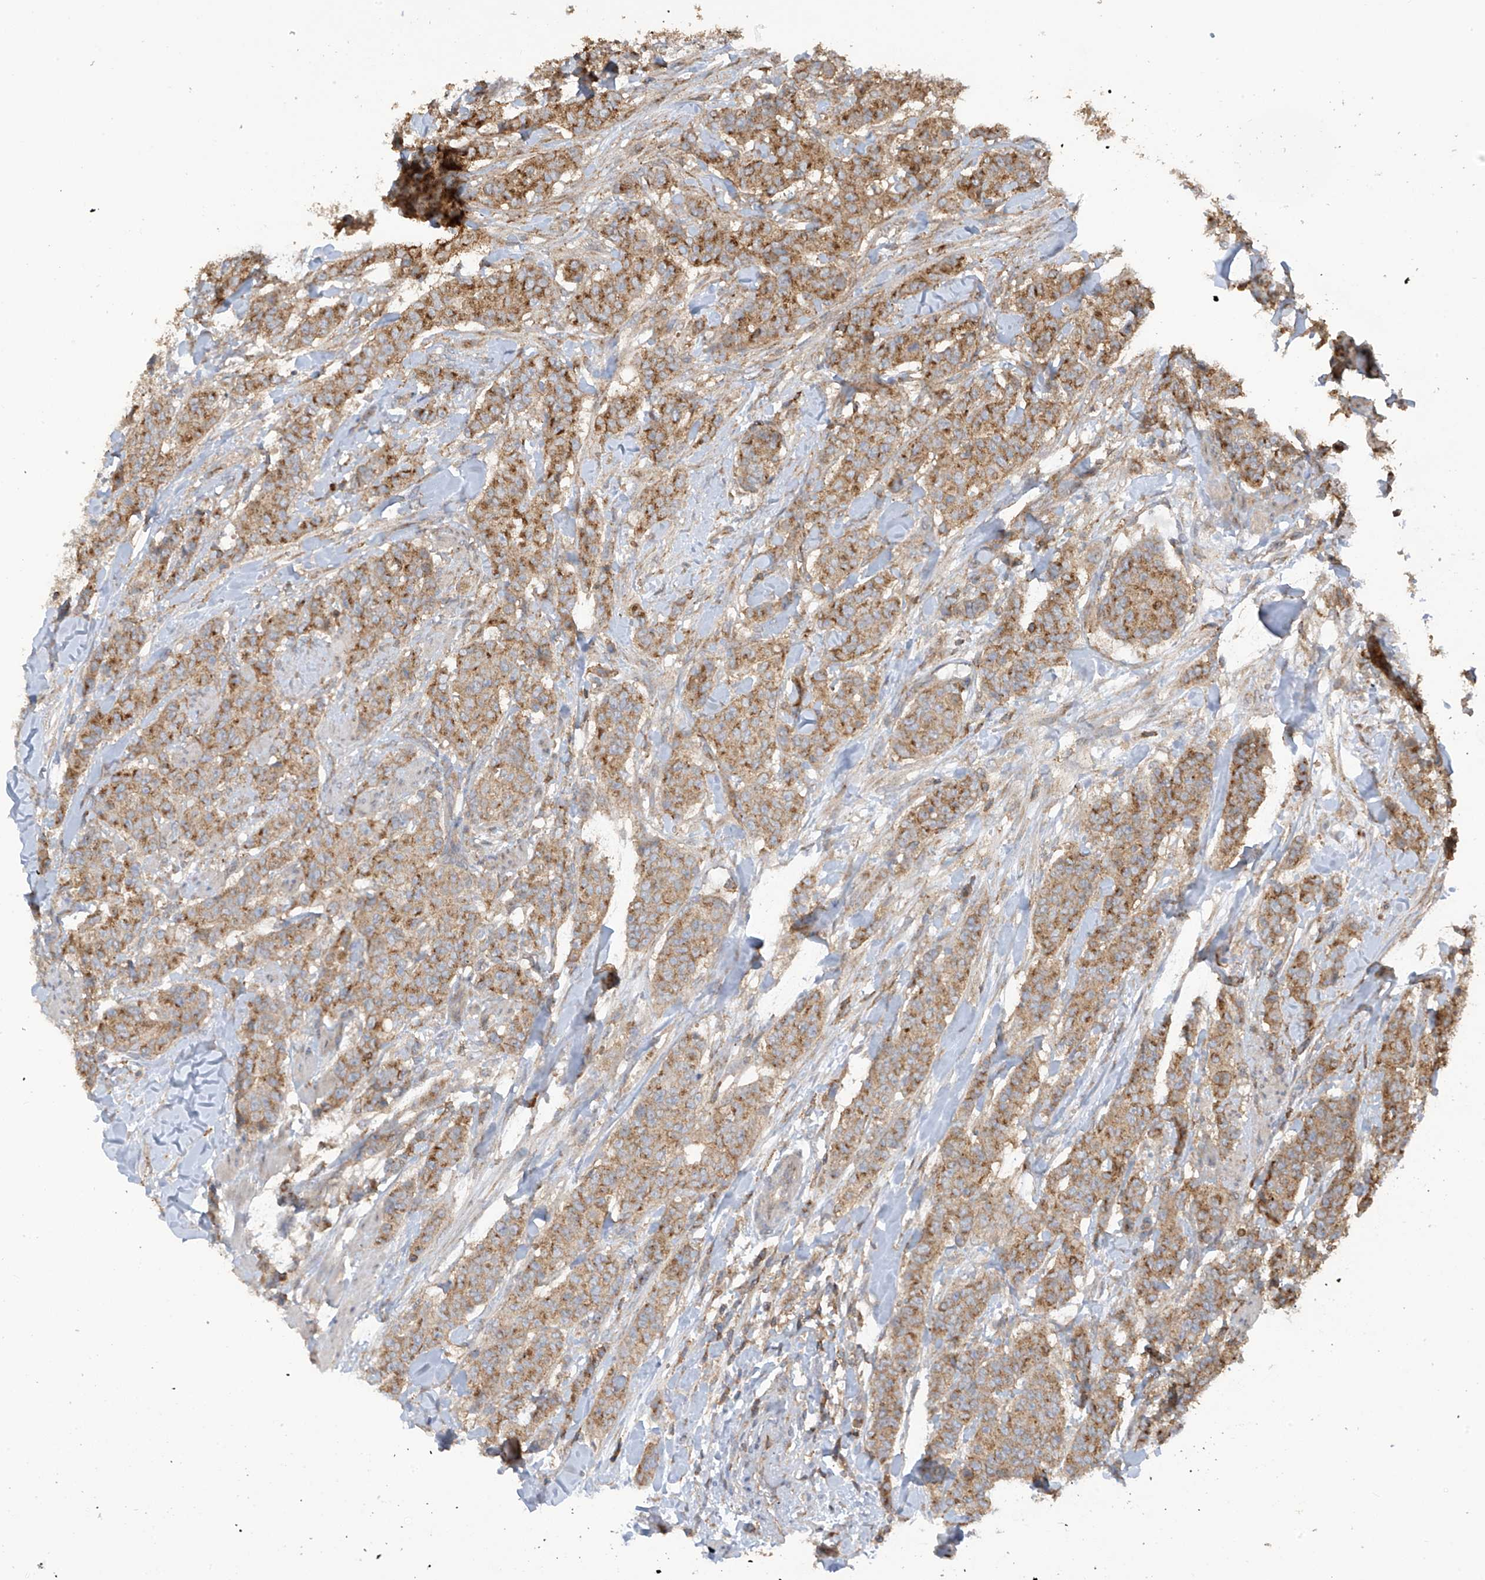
{"staining": {"intensity": "moderate", "quantity": ">75%", "location": "cytoplasmic/membranous"}, "tissue": "breast cancer", "cell_type": "Tumor cells", "image_type": "cancer", "snomed": [{"axis": "morphology", "description": "Duct carcinoma"}, {"axis": "topography", "description": "Breast"}], "caption": "An image of human breast cancer (invasive ductal carcinoma) stained for a protein demonstrates moderate cytoplasmic/membranous brown staining in tumor cells. (DAB (3,3'-diaminobenzidine) IHC with brightfield microscopy, high magnification).", "gene": "COX10", "patient": {"sex": "female", "age": 40}}